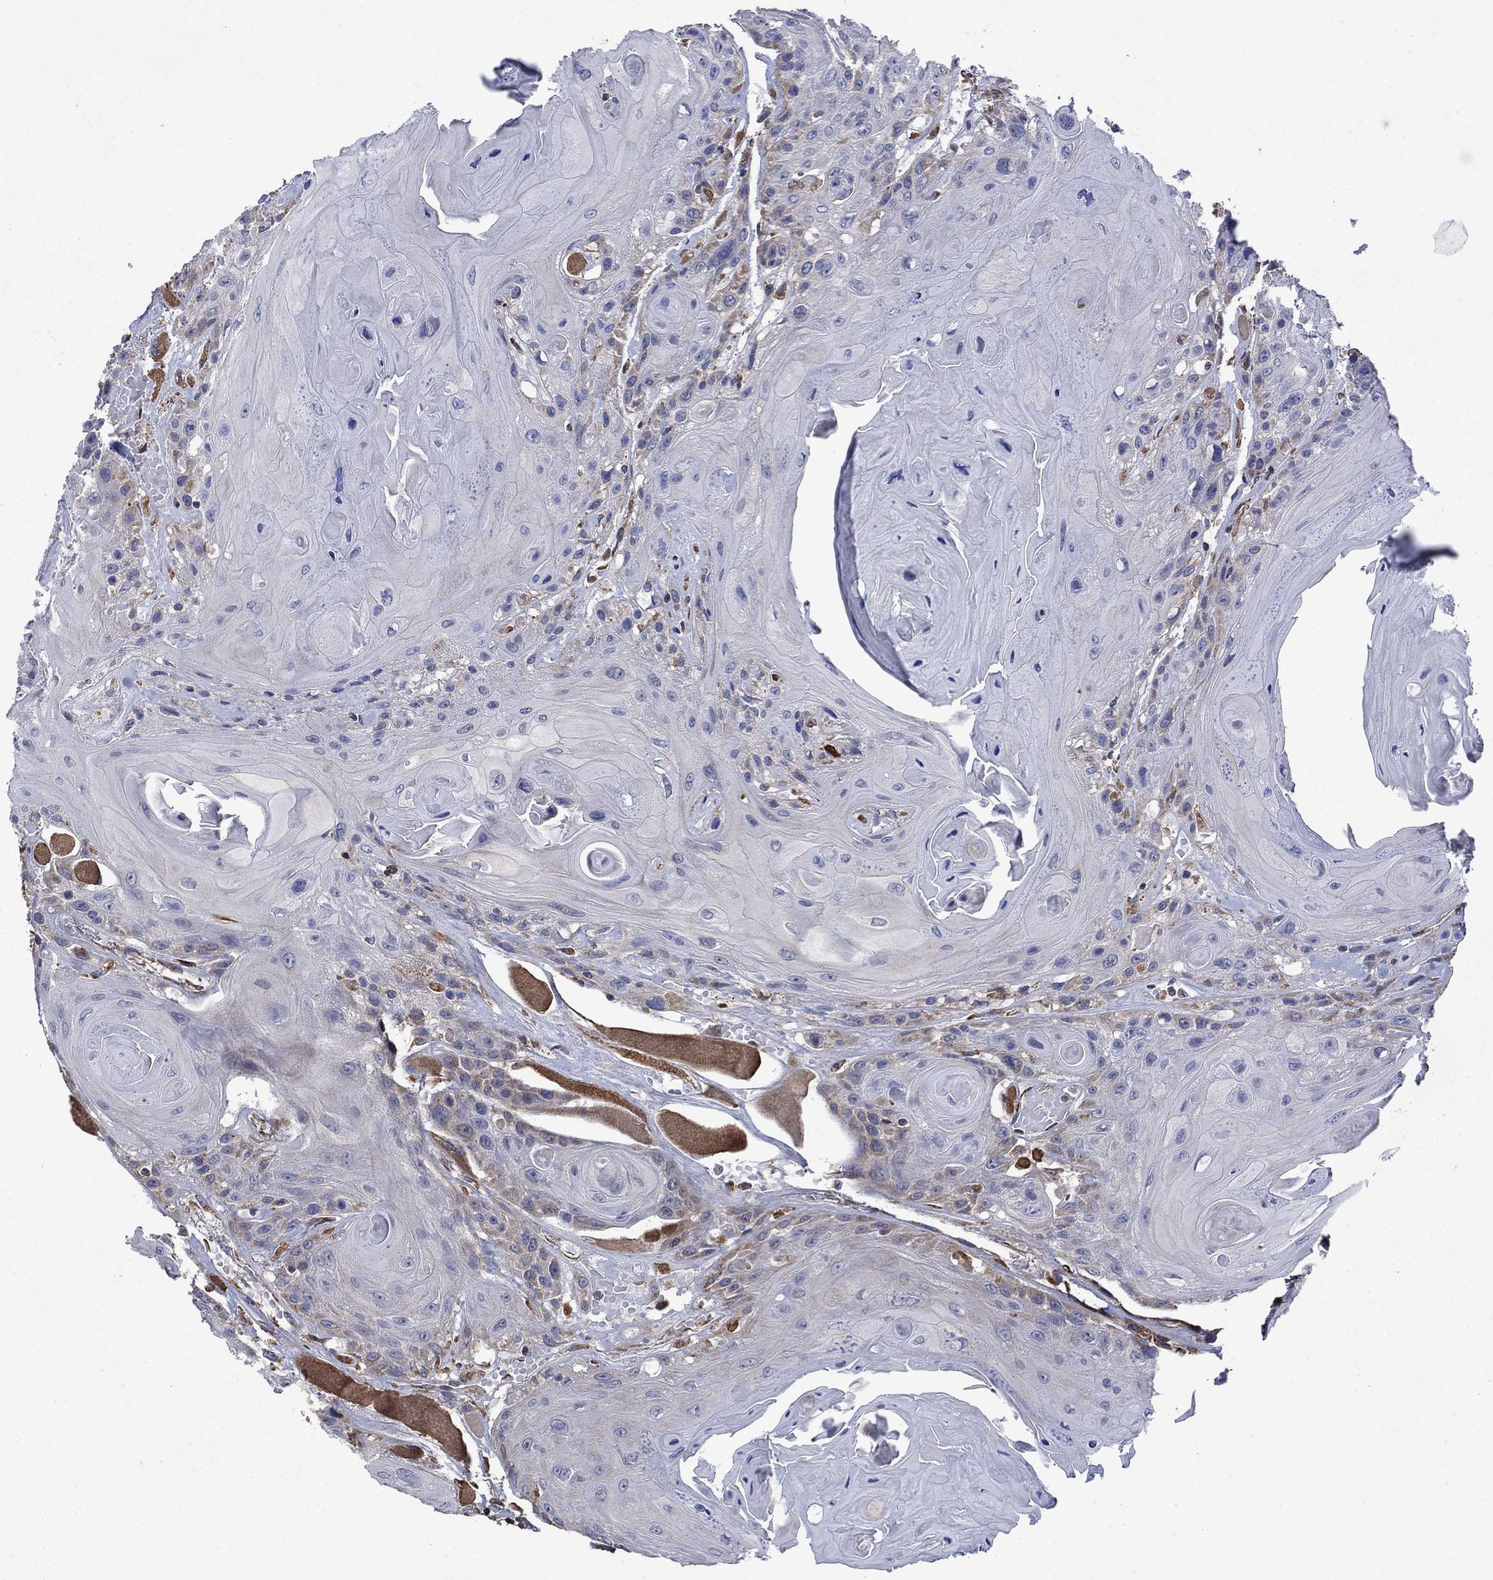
{"staining": {"intensity": "negative", "quantity": "none", "location": "none"}, "tissue": "head and neck cancer", "cell_type": "Tumor cells", "image_type": "cancer", "snomed": [{"axis": "morphology", "description": "Squamous cell carcinoma, NOS"}, {"axis": "topography", "description": "Head-Neck"}], "caption": "DAB immunohistochemical staining of human squamous cell carcinoma (head and neck) demonstrates no significant staining in tumor cells. Nuclei are stained in blue.", "gene": "FURIN", "patient": {"sex": "female", "age": 59}}